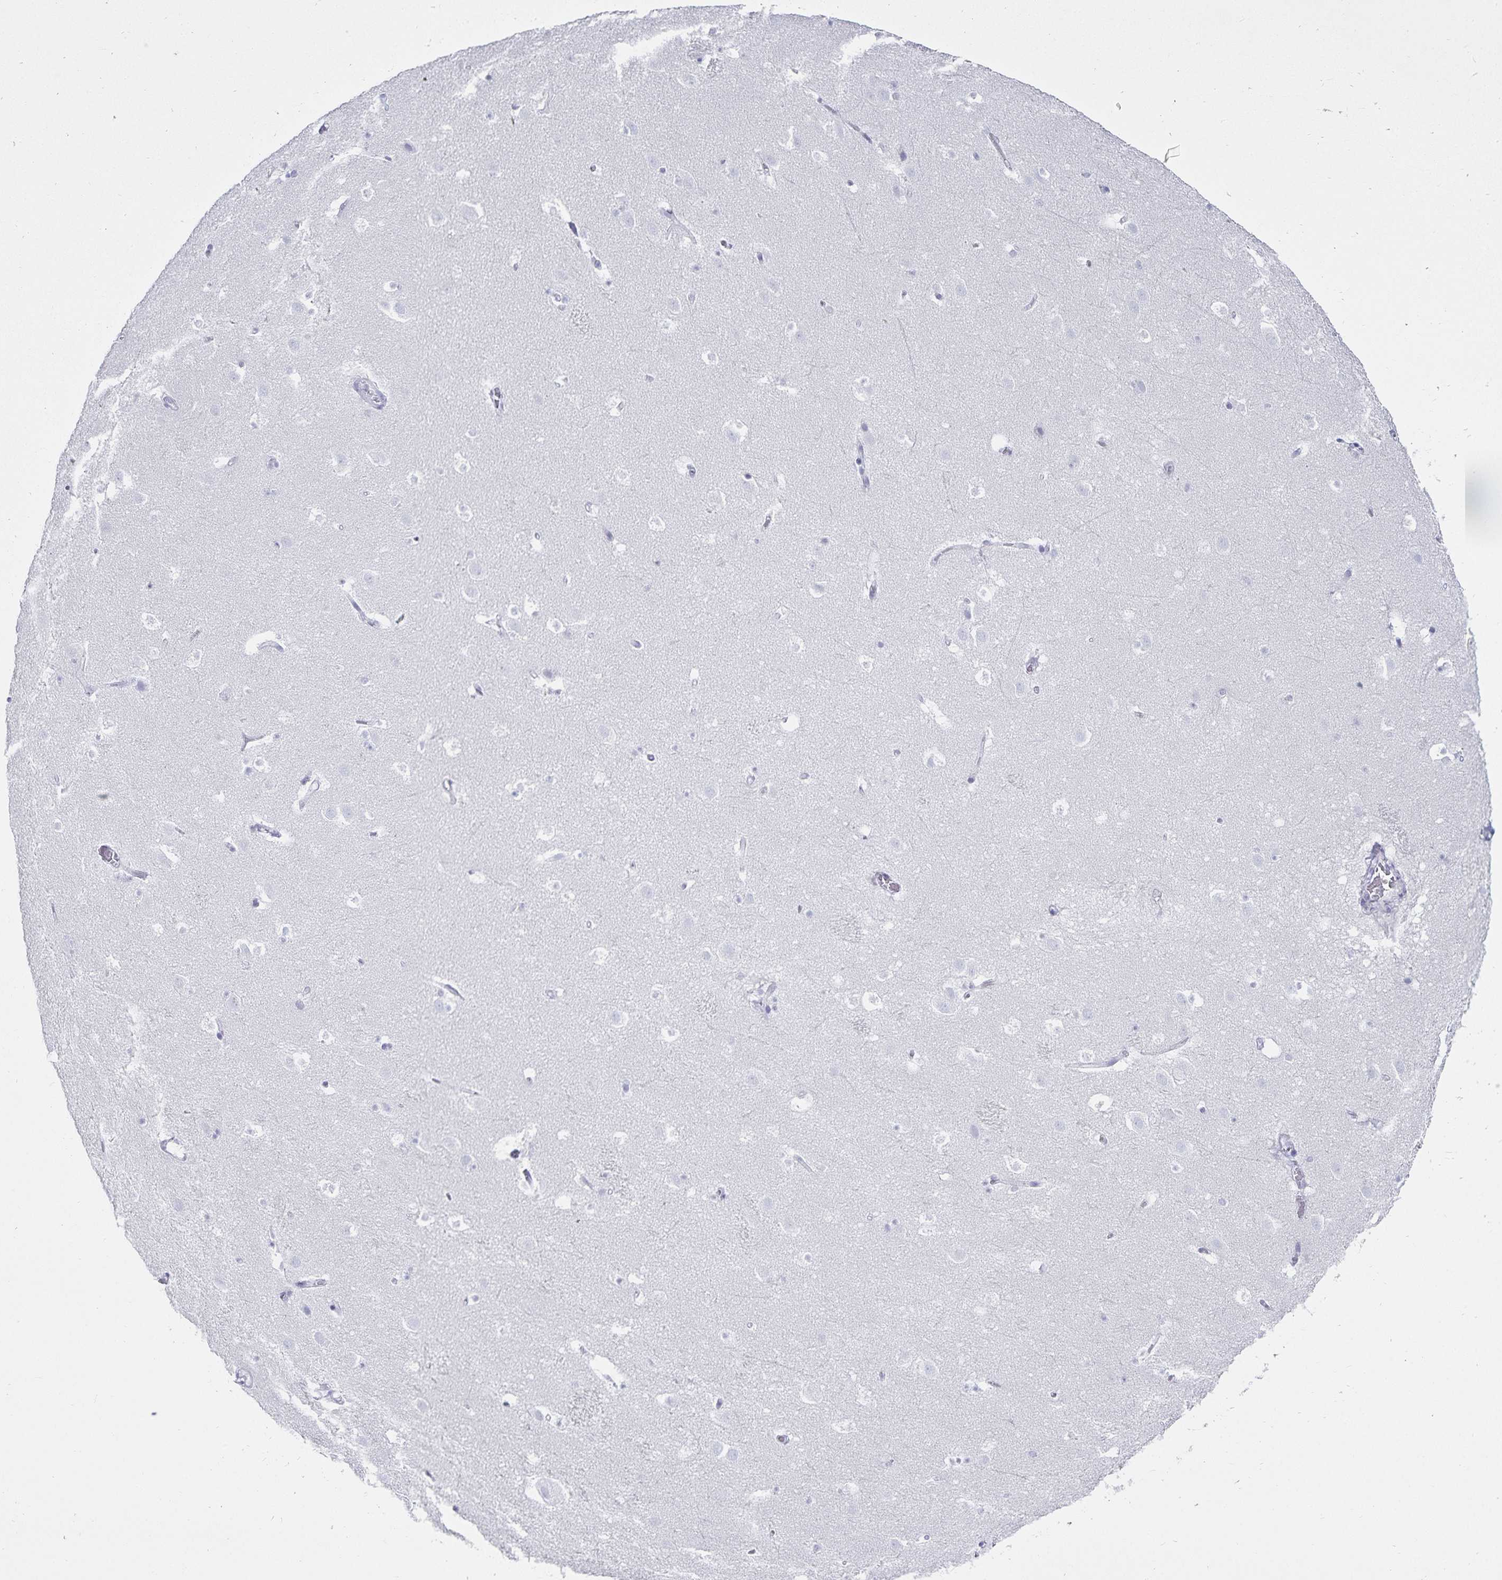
{"staining": {"intensity": "negative", "quantity": "none", "location": "none"}, "tissue": "caudate", "cell_type": "Glial cells", "image_type": "normal", "snomed": [{"axis": "morphology", "description": "Normal tissue, NOS"}, {"axis": "topography", "description": "Lateral ventricle wall"}], "caption": "A high-resolution histopathology image shows IHC staining of normal caudate, which shows no significant staining in glial cells. (Brightfield microscopy of DAB (3,3'-diaminobenzidine) immunohistochemistry at high magnification).", "gene": "DEFA6", "patient": {"sex": "male", "age": 37}}